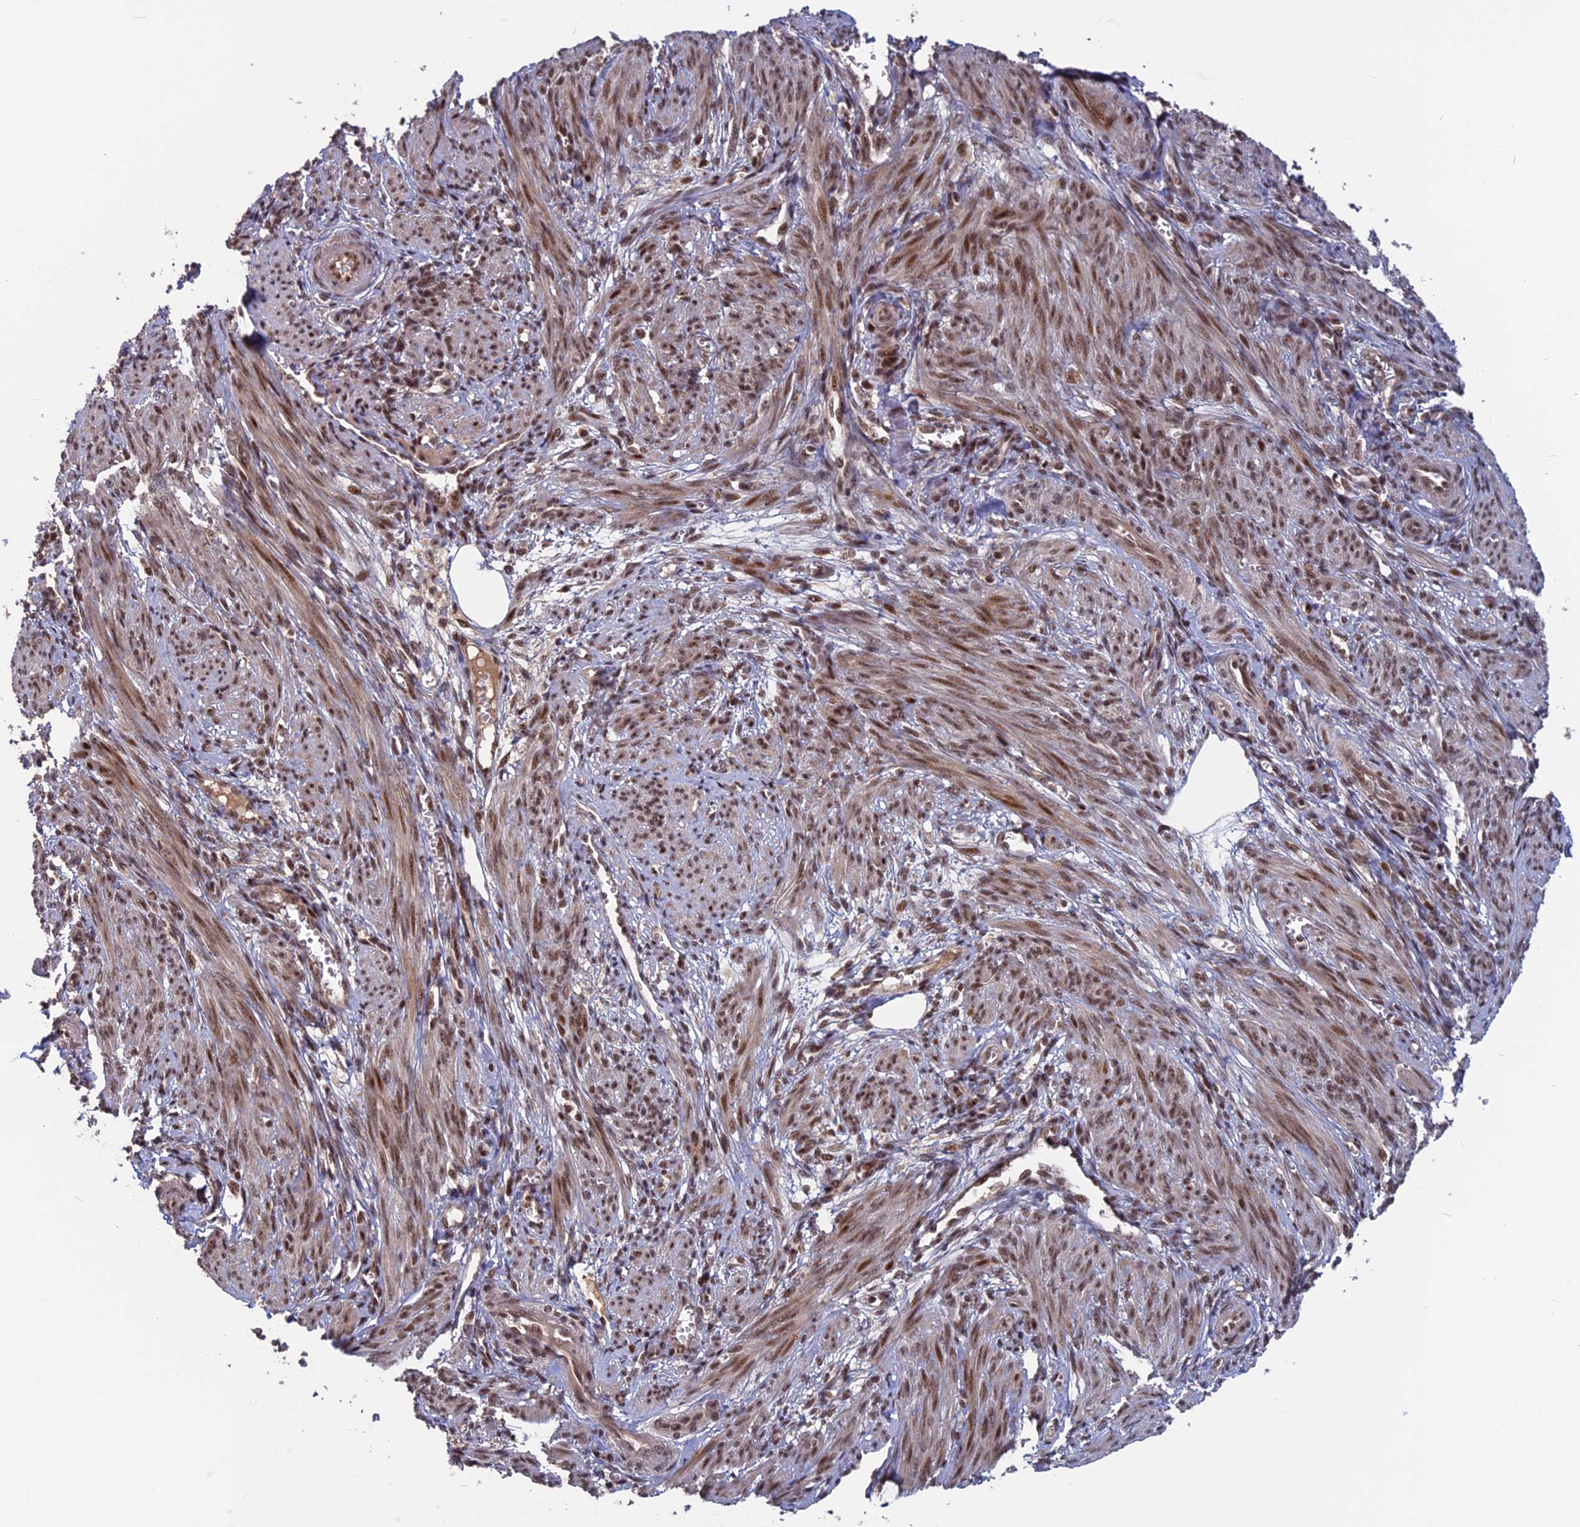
{"staining": {"intensity": "moderate", "quantity": "25%-75%", "location": "cytoplasmic/membranous,nuclear"}, "tissue": "smooth muscle", "cell_type": "Smooth muscle cells", "image_type": "normal", "snomed": [{"axis": "morphology", "description": "Normal tissue, NOS"}, {"axis": "topography", "description": "Smooth muscle"}], "caption": "Smooth muscle stained with a brown dye demonstrates moderate cytoplasmic/membranous,nuclear positive staining in approximately 25%-75% of smooth muscle cells.", "gene": "CACTIN", "patient": {"sex": "female", "age": 39}}